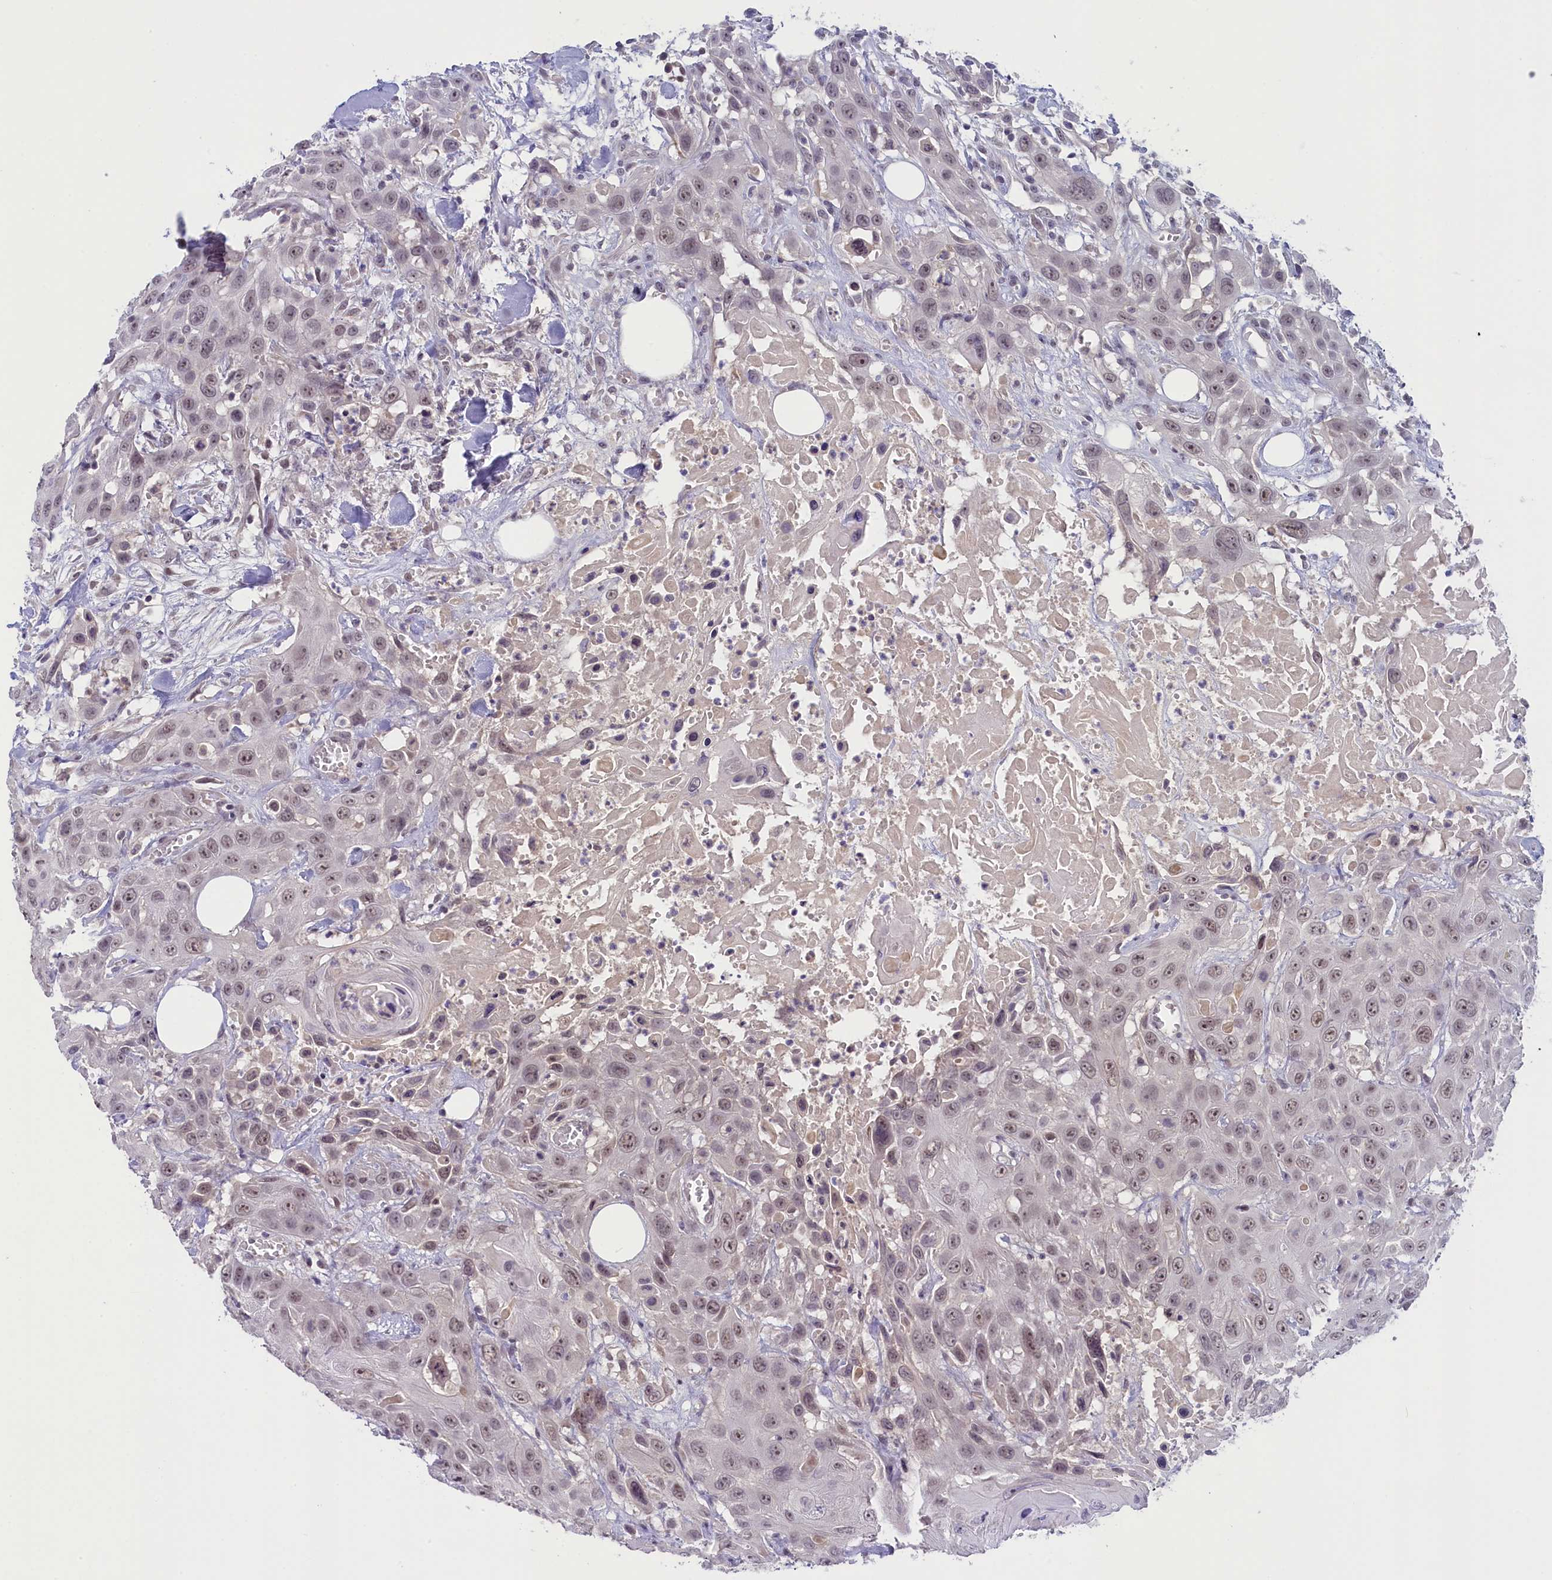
{"staining": {"intensity": "weak", "quantity": ">75%", "location": "nuclear"}, "tissue": "head and neck cancer", "cell_type": "Tumor cells", "image_type": "cancer", "snomed": [{"axis": "morphology", "description": "Squamous cell carcinoma, NOS"}, {"axis": "topography", "description": "Head-Neck"}], "caption": "A high-resolution micrograph shows immunohistochemistry staining of head and neck cancer (squamous cell carcinoma), which shows weak nuclear expression in about >75% of tumor cells. (DAB (3,3'-diaminobenzidine) IHC with brightfield microscopy, high magnification).", "gene": "CRAMP1", "patient": {"sex": "male", "age": 81}}